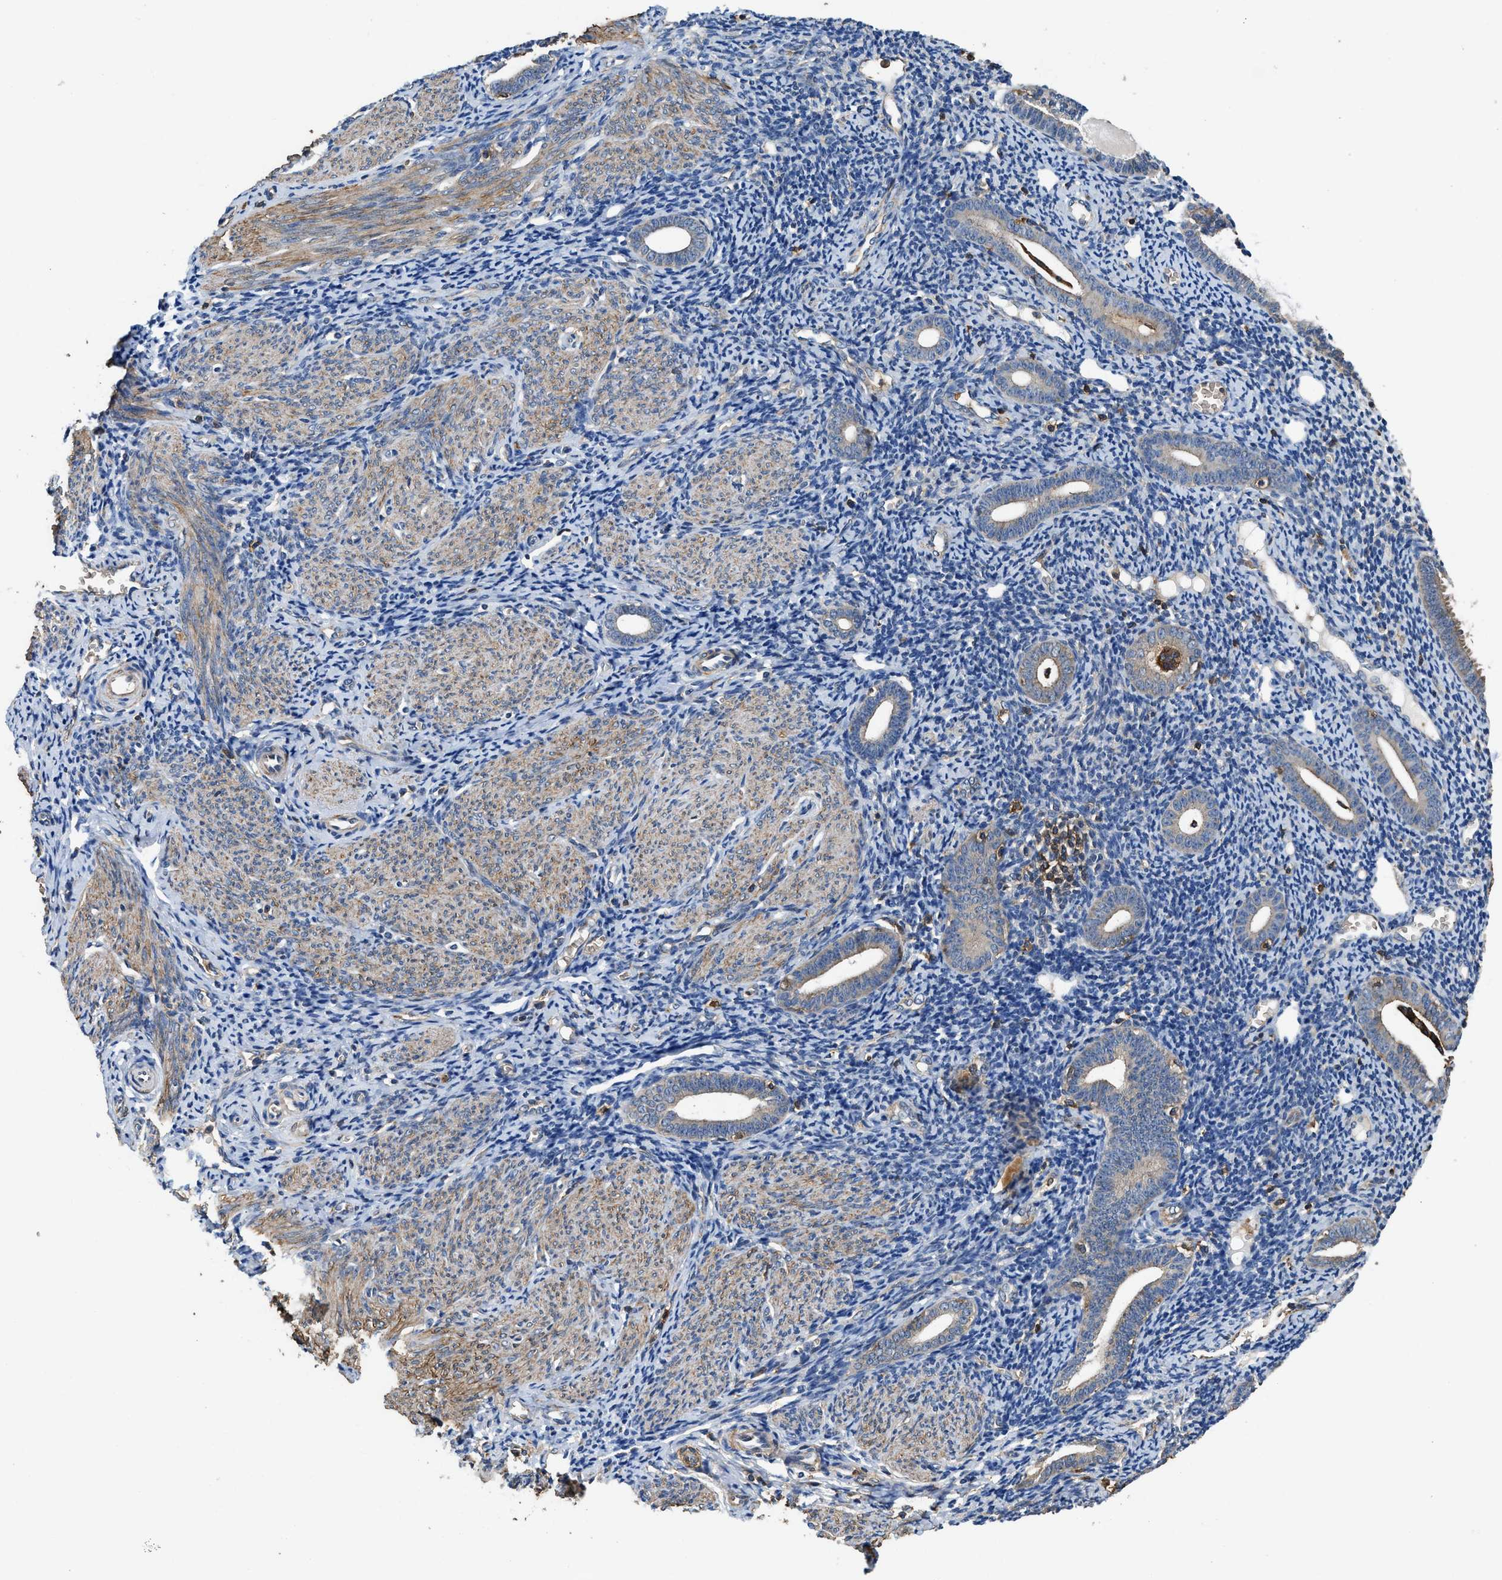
{"staining": {"intensity": "negative", "quantity": "none", "location": "none"}, "tissue": "endometrium", "cell_type": "Cells in endometrial stroma", "image_type": "normal", "snomed": [{"axis": "morphology", "description": "Normal tissue, NOS"}, {"axis": "topography", "description": "Endometrium"}], "caption": "Immunohistochemistry image of normal endometrium stained for a protein (brown), which demonstrates no staining in cells in endometrial stroma.", "gene": "LINGO2", "patient": {"sex": "female", "age": 50}}